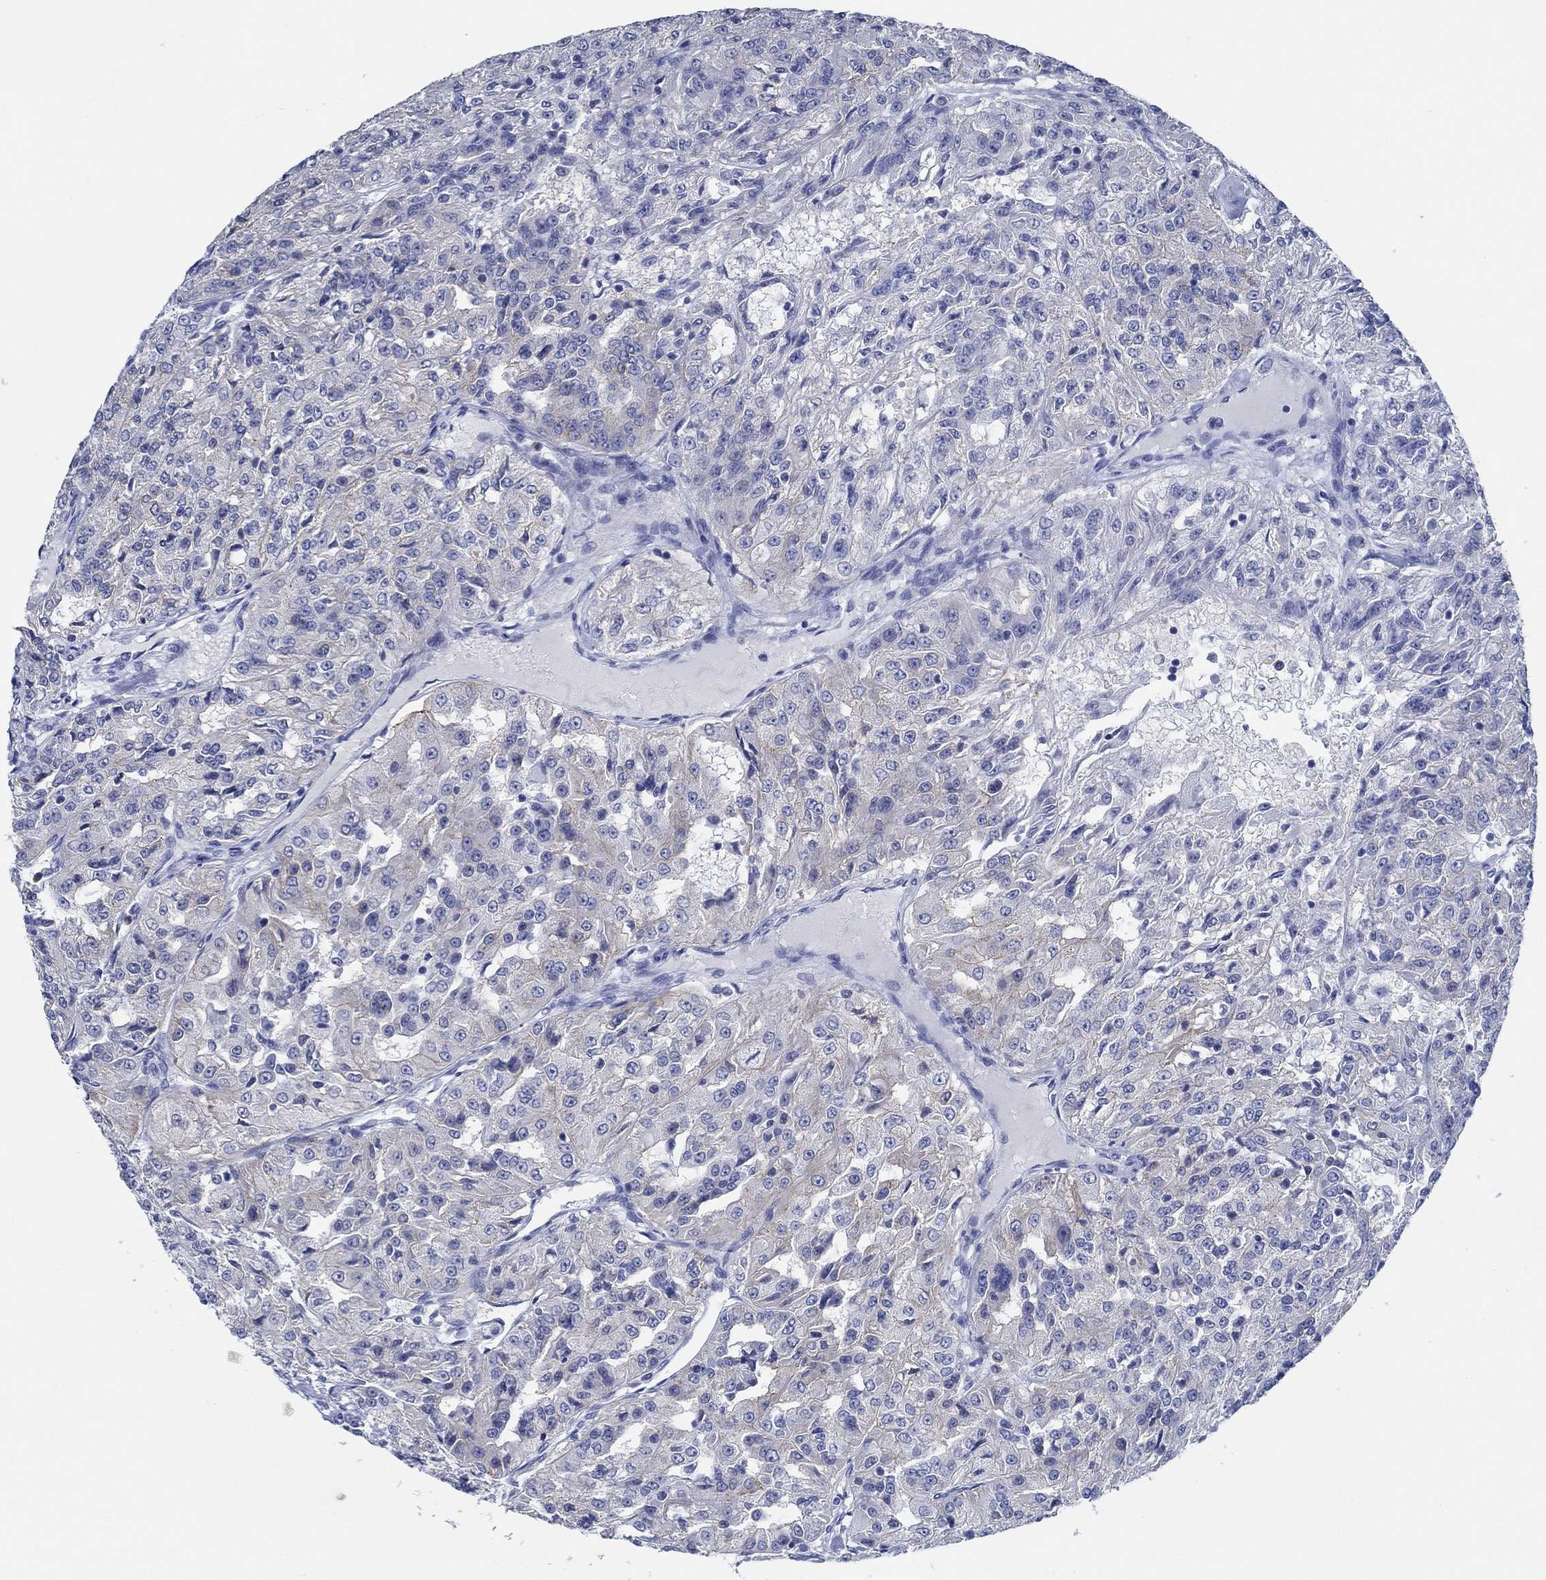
{"staining": {"intensity": "negative", "quantity": "none", "location": "none"}, "tissue": "renal cancer", "cell_type": "Tumor cells", "image_type": "cancer", "snomed": [{"axis": "morphology", "description": "Adenocarcinoma, NOS"}, {"axis": "topography", "description": "Kidney"}], "caption": "Immunohistochemistry micrograph of renal cancer stained for a protein (brown), which shows no expression in tumor cells.", "gene": "ZNF671", "patient": {"sex": "female", "age": 63}}